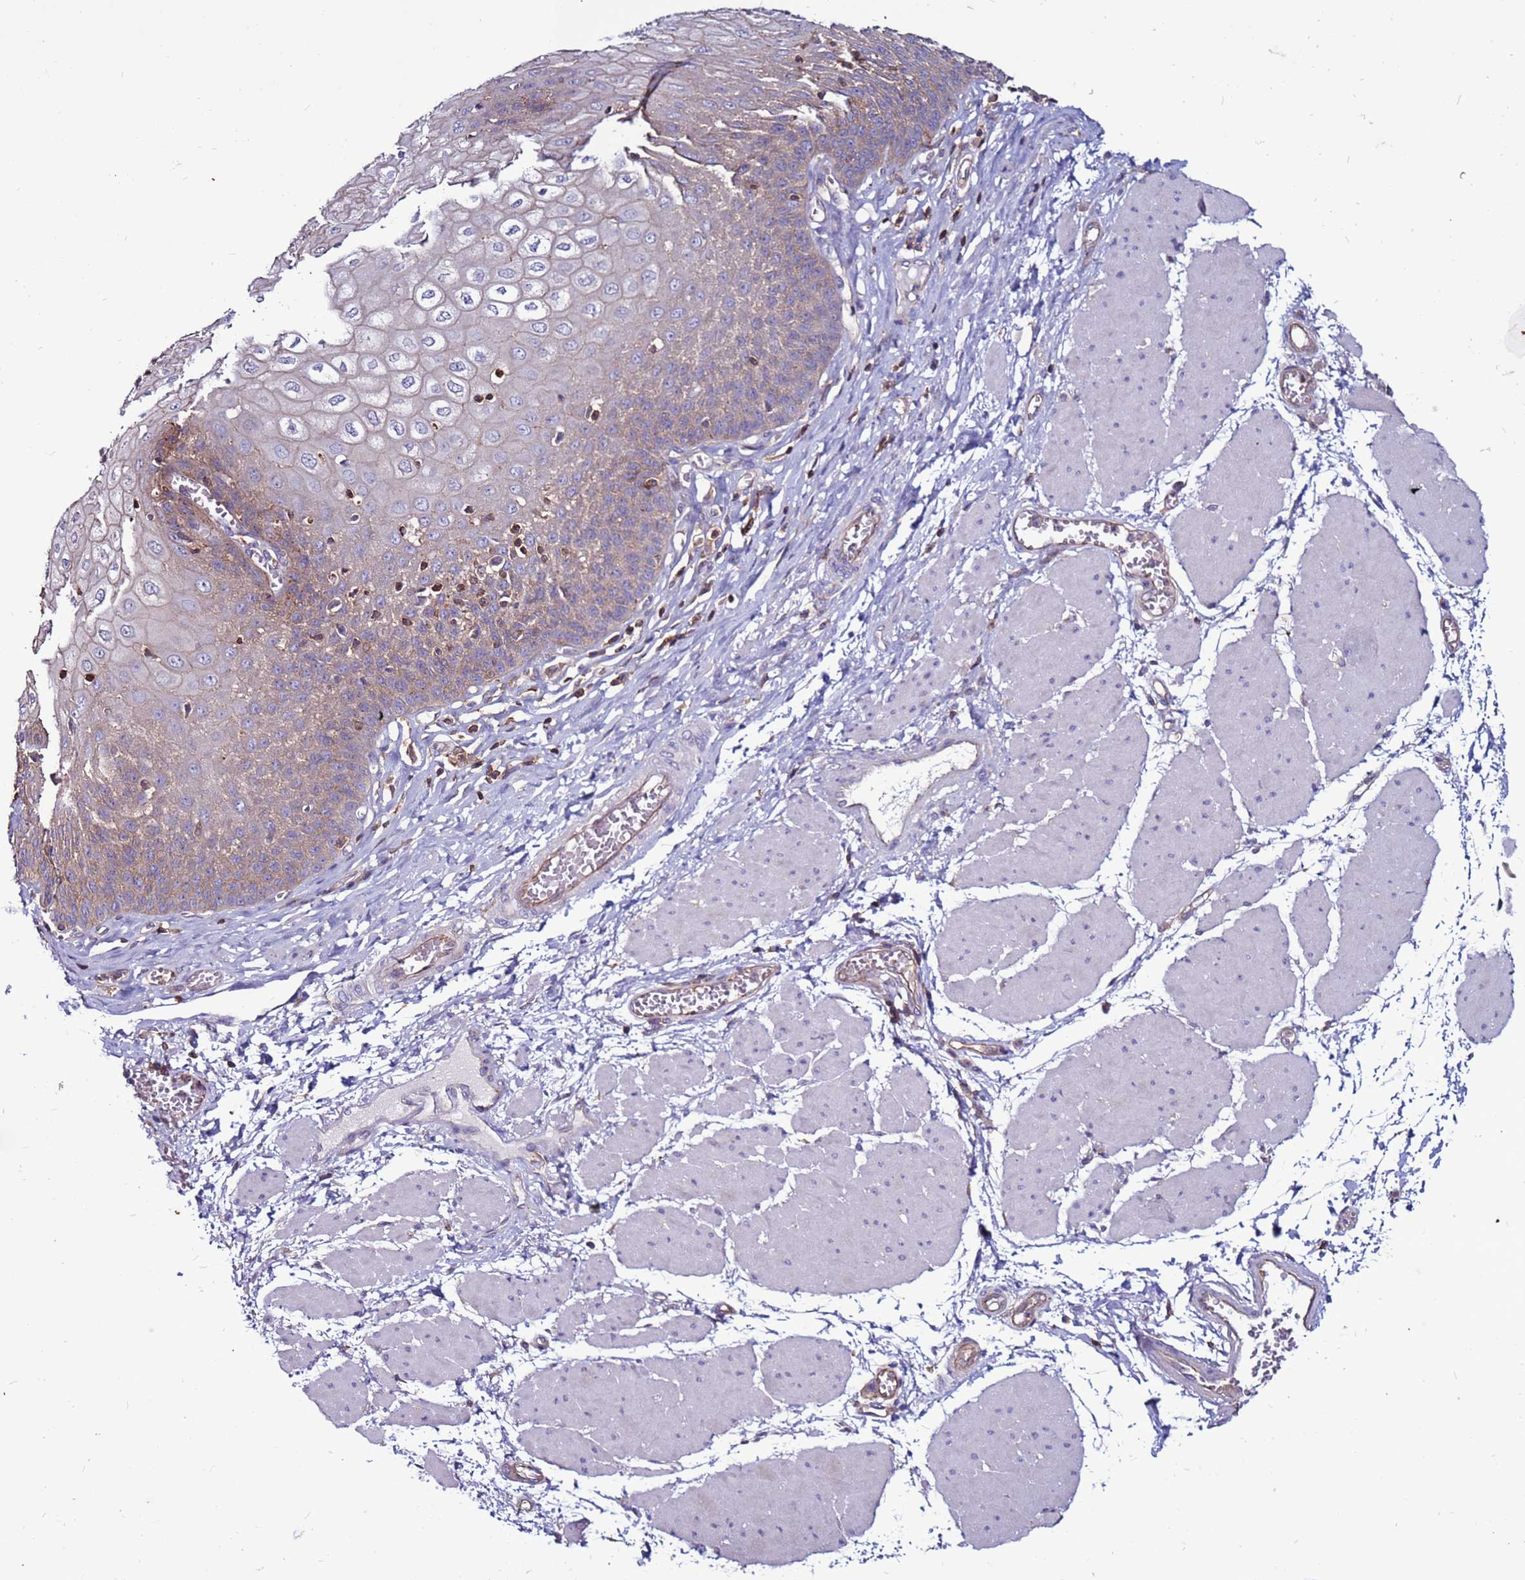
{"staining": {"intensity": "weak", "quantity": "25%-75%", "location": "cytoplasmic/membranous"}, "tissue": "esophagus", "cell_type": "Squamous epithelial cells", "image_type": "normal", "snomed": [{"axis": "morphology", "description": "Normal tissue, NOS"}, {"axis": "topography", "description": "Esophagus"}], "caption": "A high-resolution micrograph shows immunohistochemistry staining of unremarkable esophagus, which reveals weak cytoplasmic/membranous staining in approximately 25%-75% of squamous epithelial cells.", "gene": "NRN1L", "patient": {"sex": "male", "age": 60}}